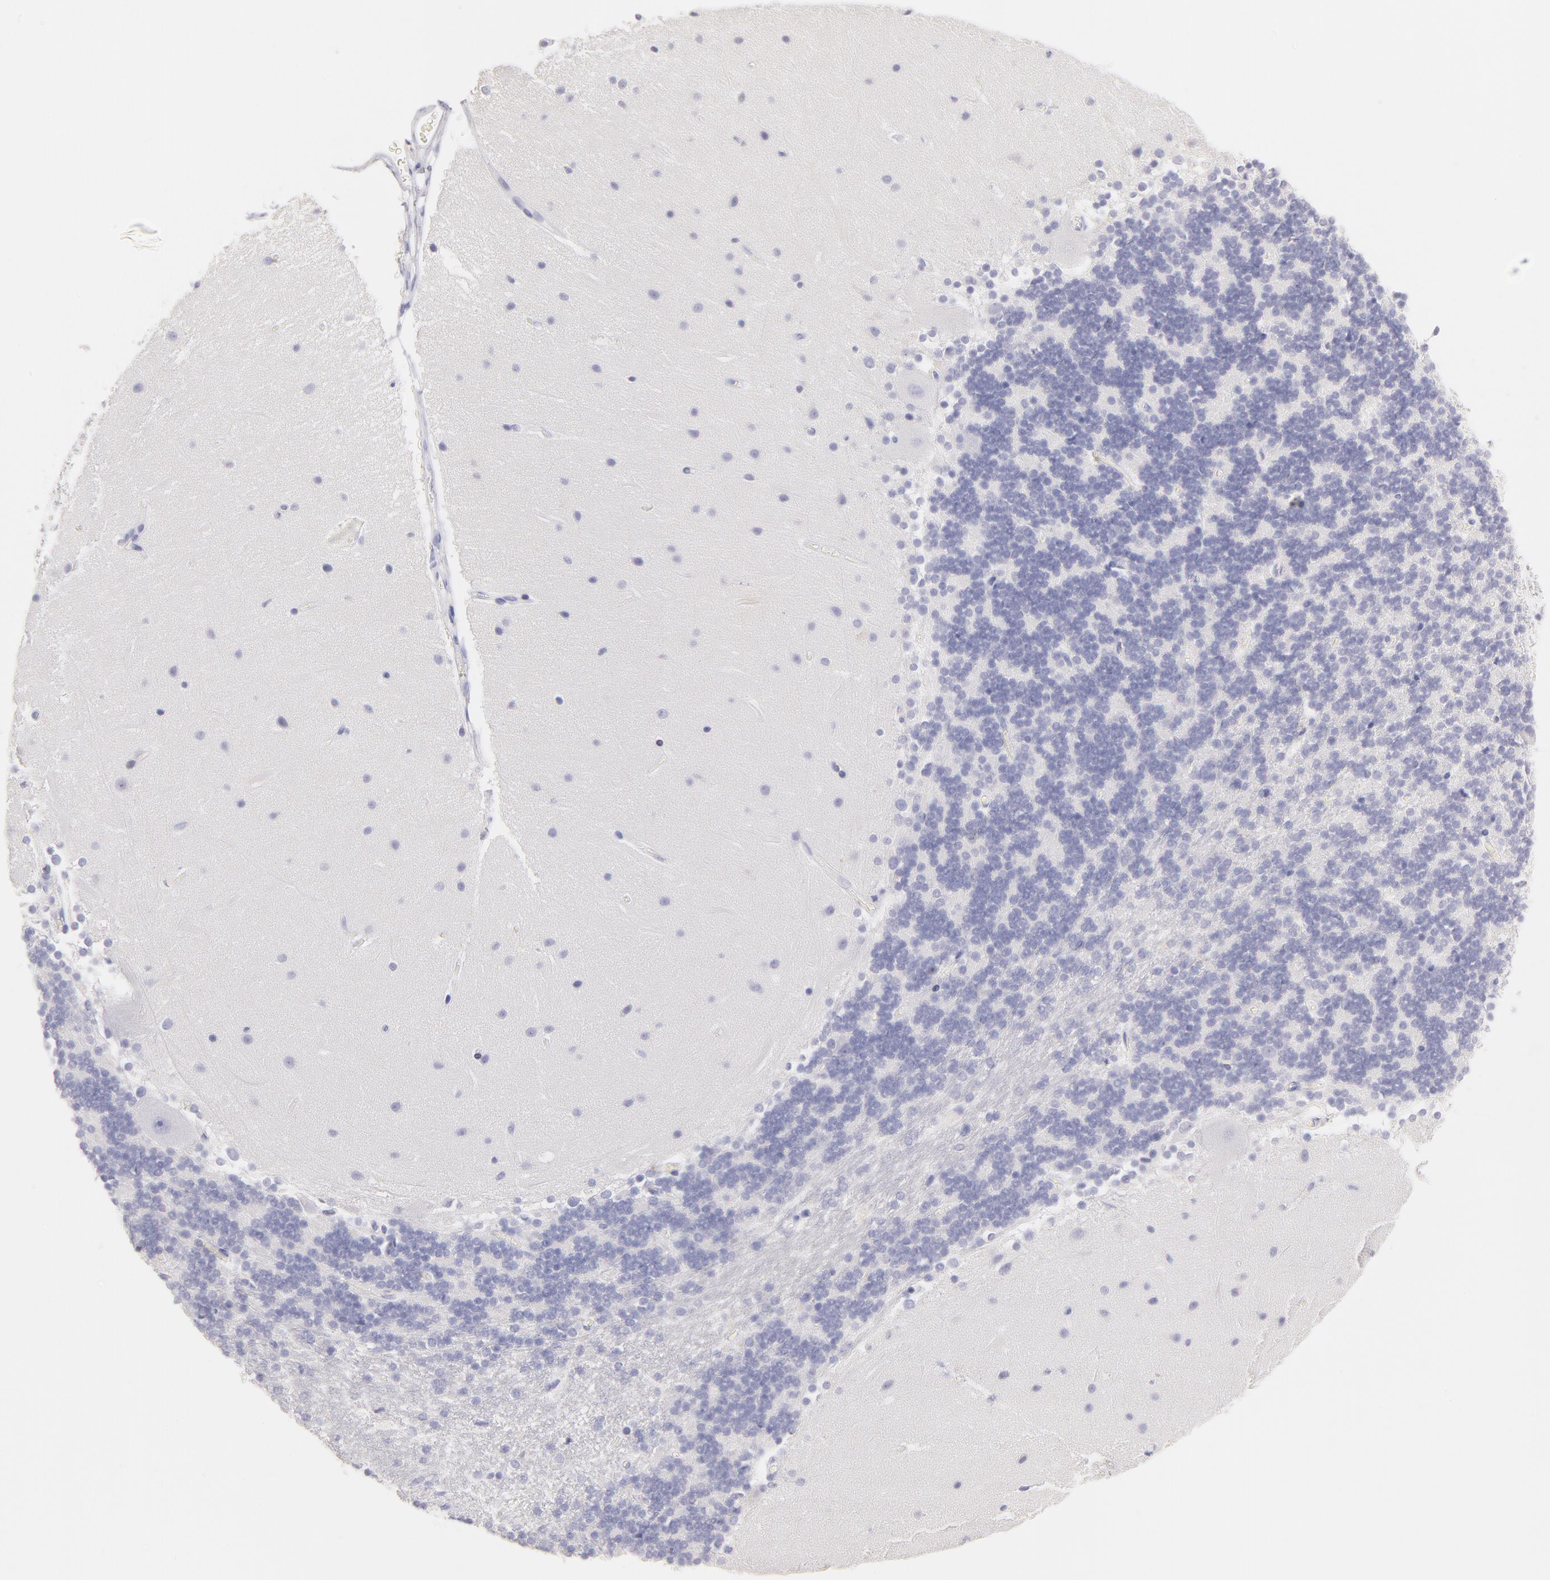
{"staining": {"intensity": "negative", "quantity": "none", "location": "none"}, "tissue": "cerebellum", "cell_type": "Cells in granular layer", "image_type": "normal", "snomed": [{"axis": "morphology", "description": "Normal tissue, NOS"}, {"axis": "topography", "description": "Cerebellum"}], "caption": "The micrograph shows no significant expression in cells in granular layer of cerebellum. Brightfield microscopy of immunohistochemistry (IHC) stained with DAB (3,3'-diaminobenzidine) (brown) and hematoxylin (blue), captured at high magnification.", "gene": "CD44", "patient": {"sex": "female", "age": 54}}